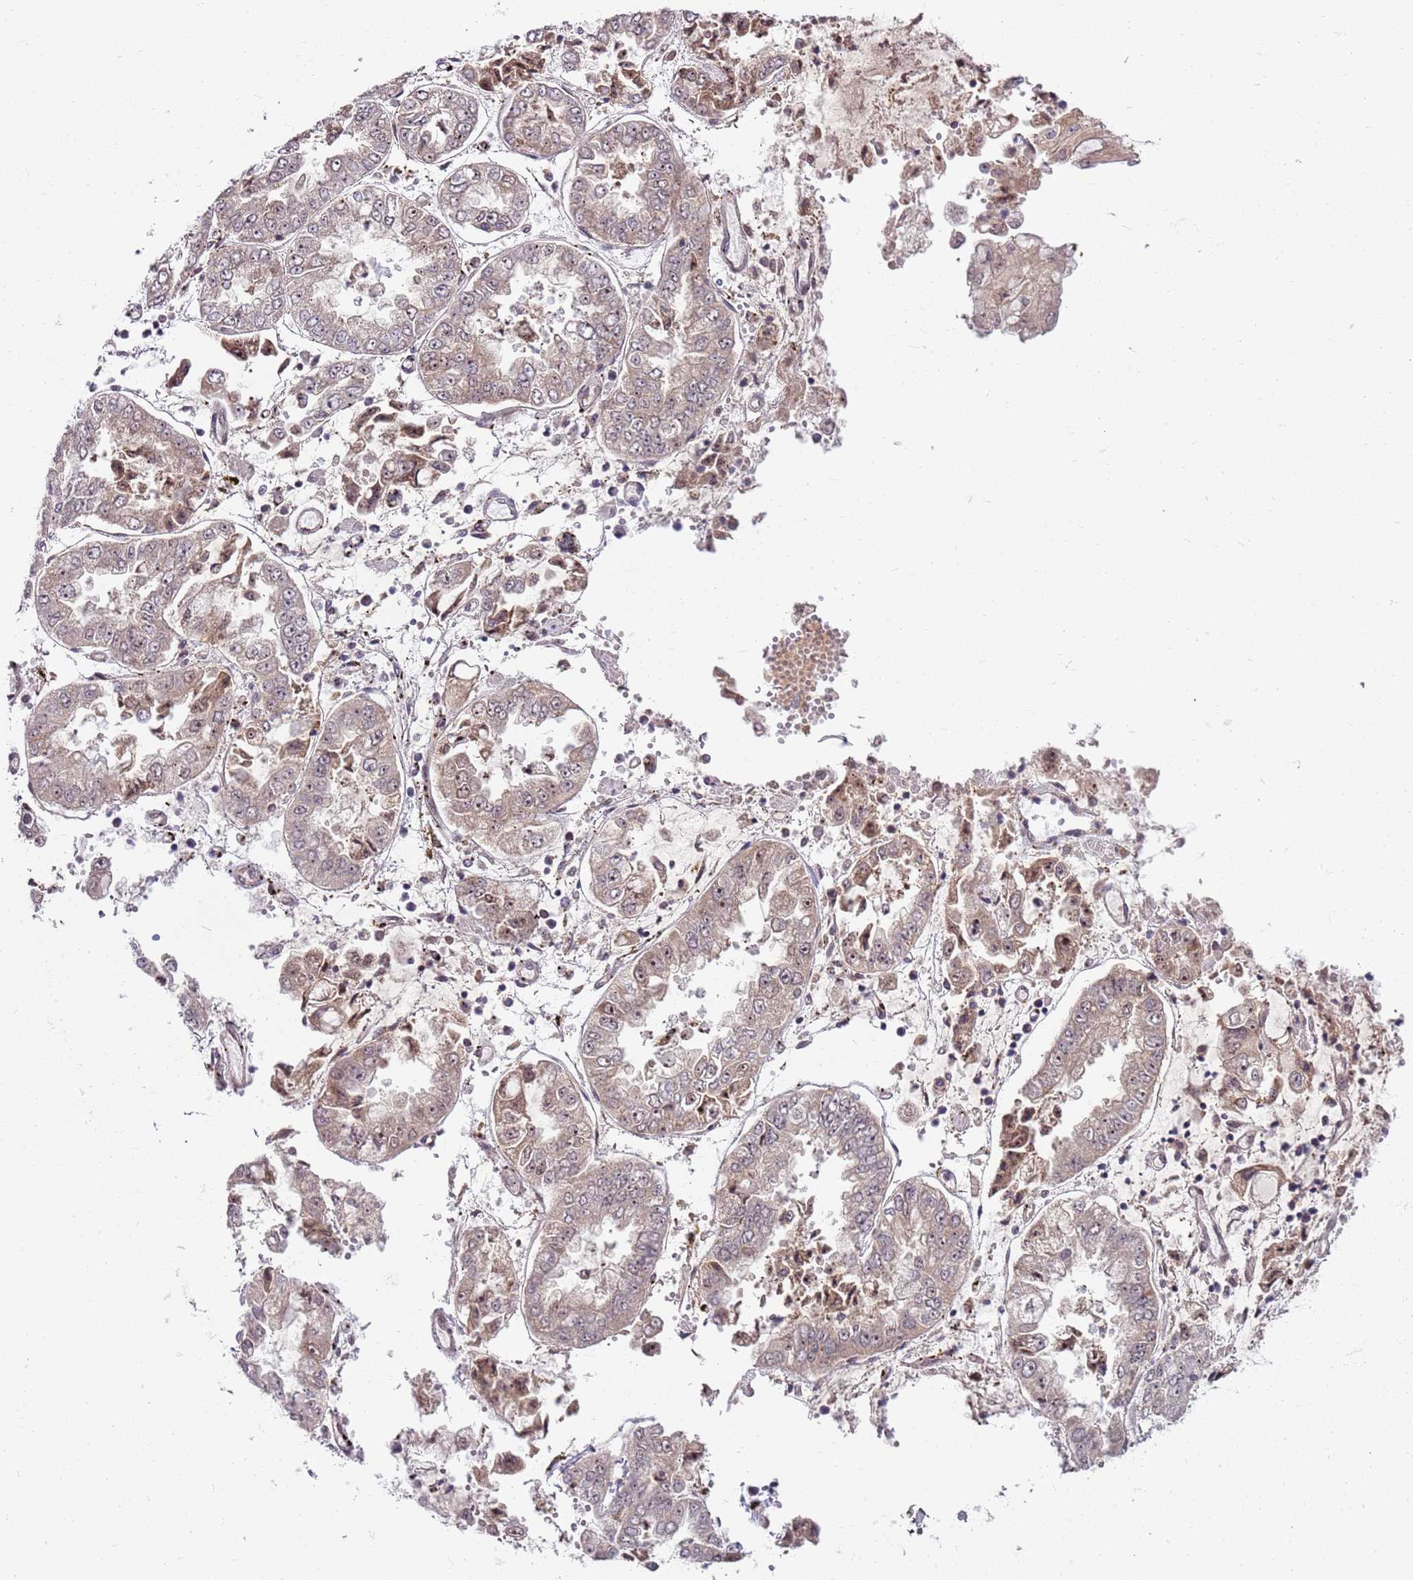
{"staining": {"intensity": "weak", "quantity": "25%-75%", "location": "cytoplasmic/membranous"}, "tissue": "stomach cancer", "cell_type": "Tumor cells", "image_type": "cancer", "snomed": [{"axis": "morphology", "description": "Adenocarcinoma, NOS"}, {"axis": "topography", "description": "Stomach"}], "caption": "Tumor cells reveal weak cytoplasmic/membranous staining in approximately 25%-75% of cells in stomach cancer. (DAB (3,3'-diaminobenzidine) IHC with brightfield microscopy, high magnification).", "gene": "FBXL22", "patient": {"sex": "male", "age": 76}}